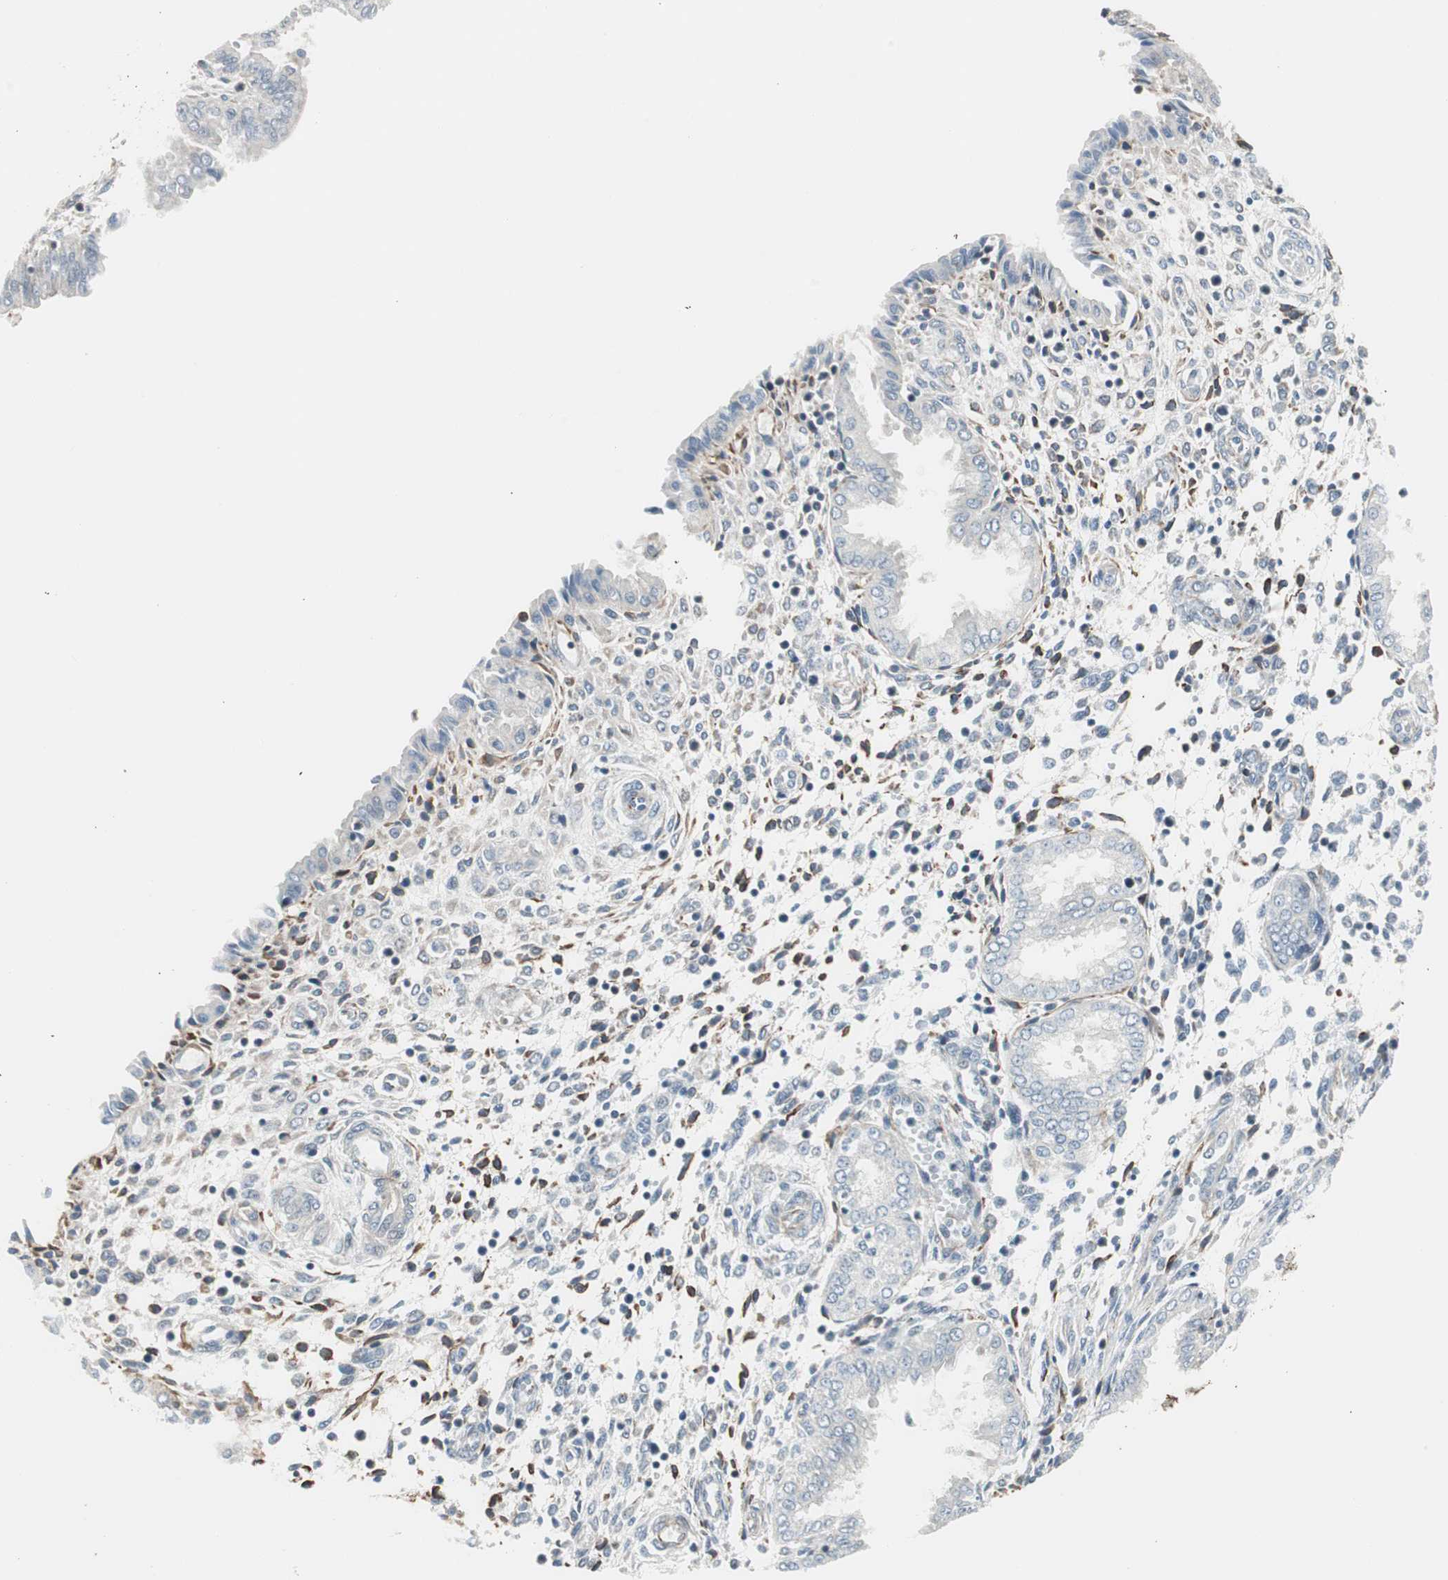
{"staining": {"intensity": "weak", "quantity": "<25%", "location": "cytoplasmic/membranous"}, "tissue": "endometrium", "cell_type": "Cells in endometrial stroma", "image_type": "normal", "snomed": [{"axis": "morphology", "description": "Normal tissue, NOS"}, {"axis": "topography", "description": "Endometrium"}], "caption": "An immunohistochemistry micrograph of unremarkable endometrium is shown. There is no staining in cells in endometrial stroma of endometrium. (Brightfield microscopy of DAB (3,3'-diaminobenzidine) immunohistochemistry (IHC) at high magnification).", "gene": "MAD2L2", "patient": {"sex": "female", "age": 33}}